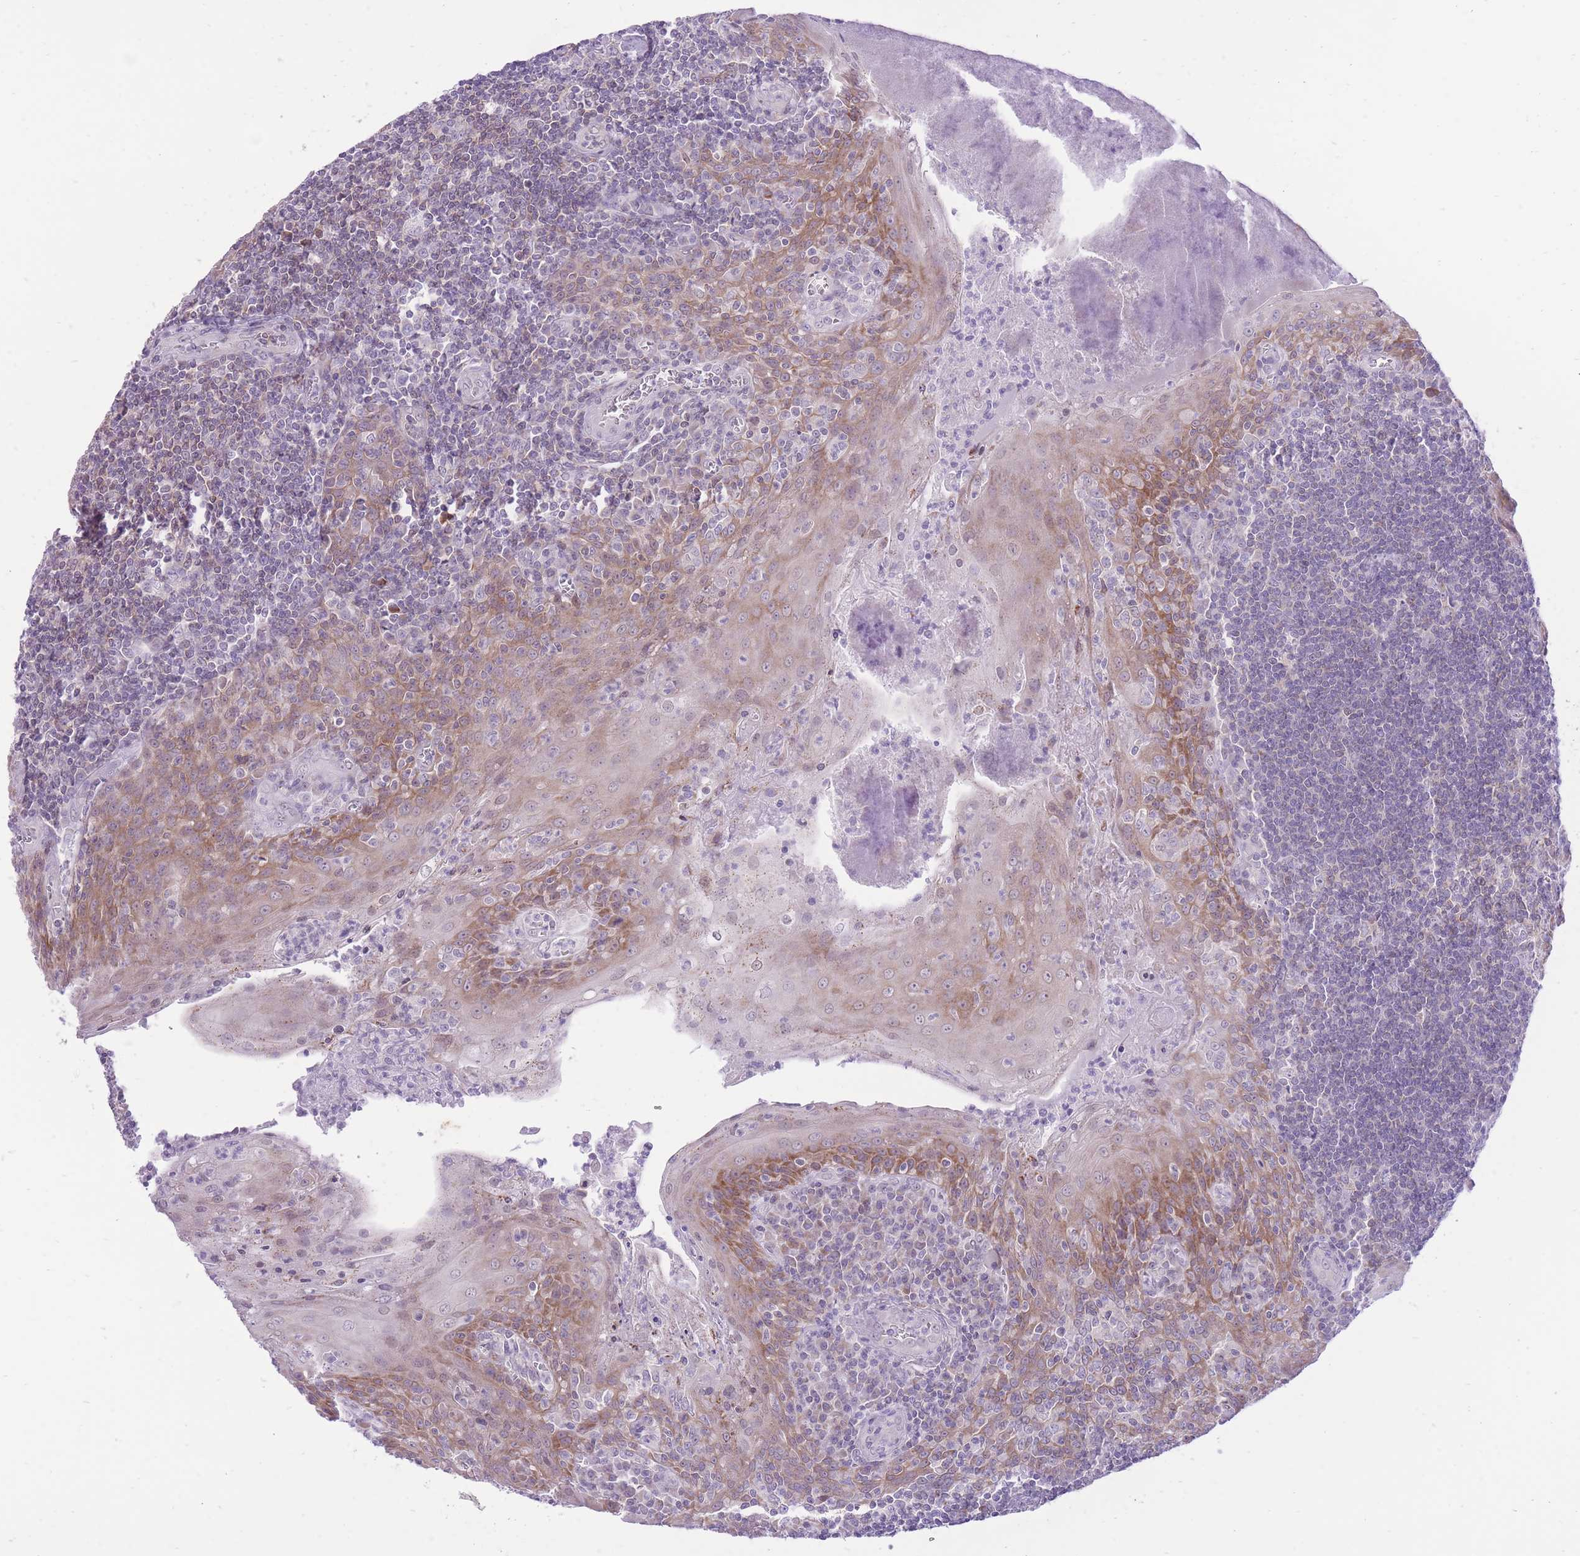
{"staining": {"intensity": "negative", "quantity": "none", "location": "none"}, "tissue": "tonsil", "cell_type": "Germinal center cells", "image_type": "normal", "snomed": [{"axis": "morphology", "description": "Normal tissue, NOS"}, {"axis": "topography", "description": "Tonsil"}], "caption": "Image shows no protein staining in germinal center cells of normal tonsil. (DAB (3,3'-diaminobenzidine) IHC visualized using brightfield microscopy, high magnification).", "gene": "DENND2D", "patient": {"sex": "male", "age": 27}}